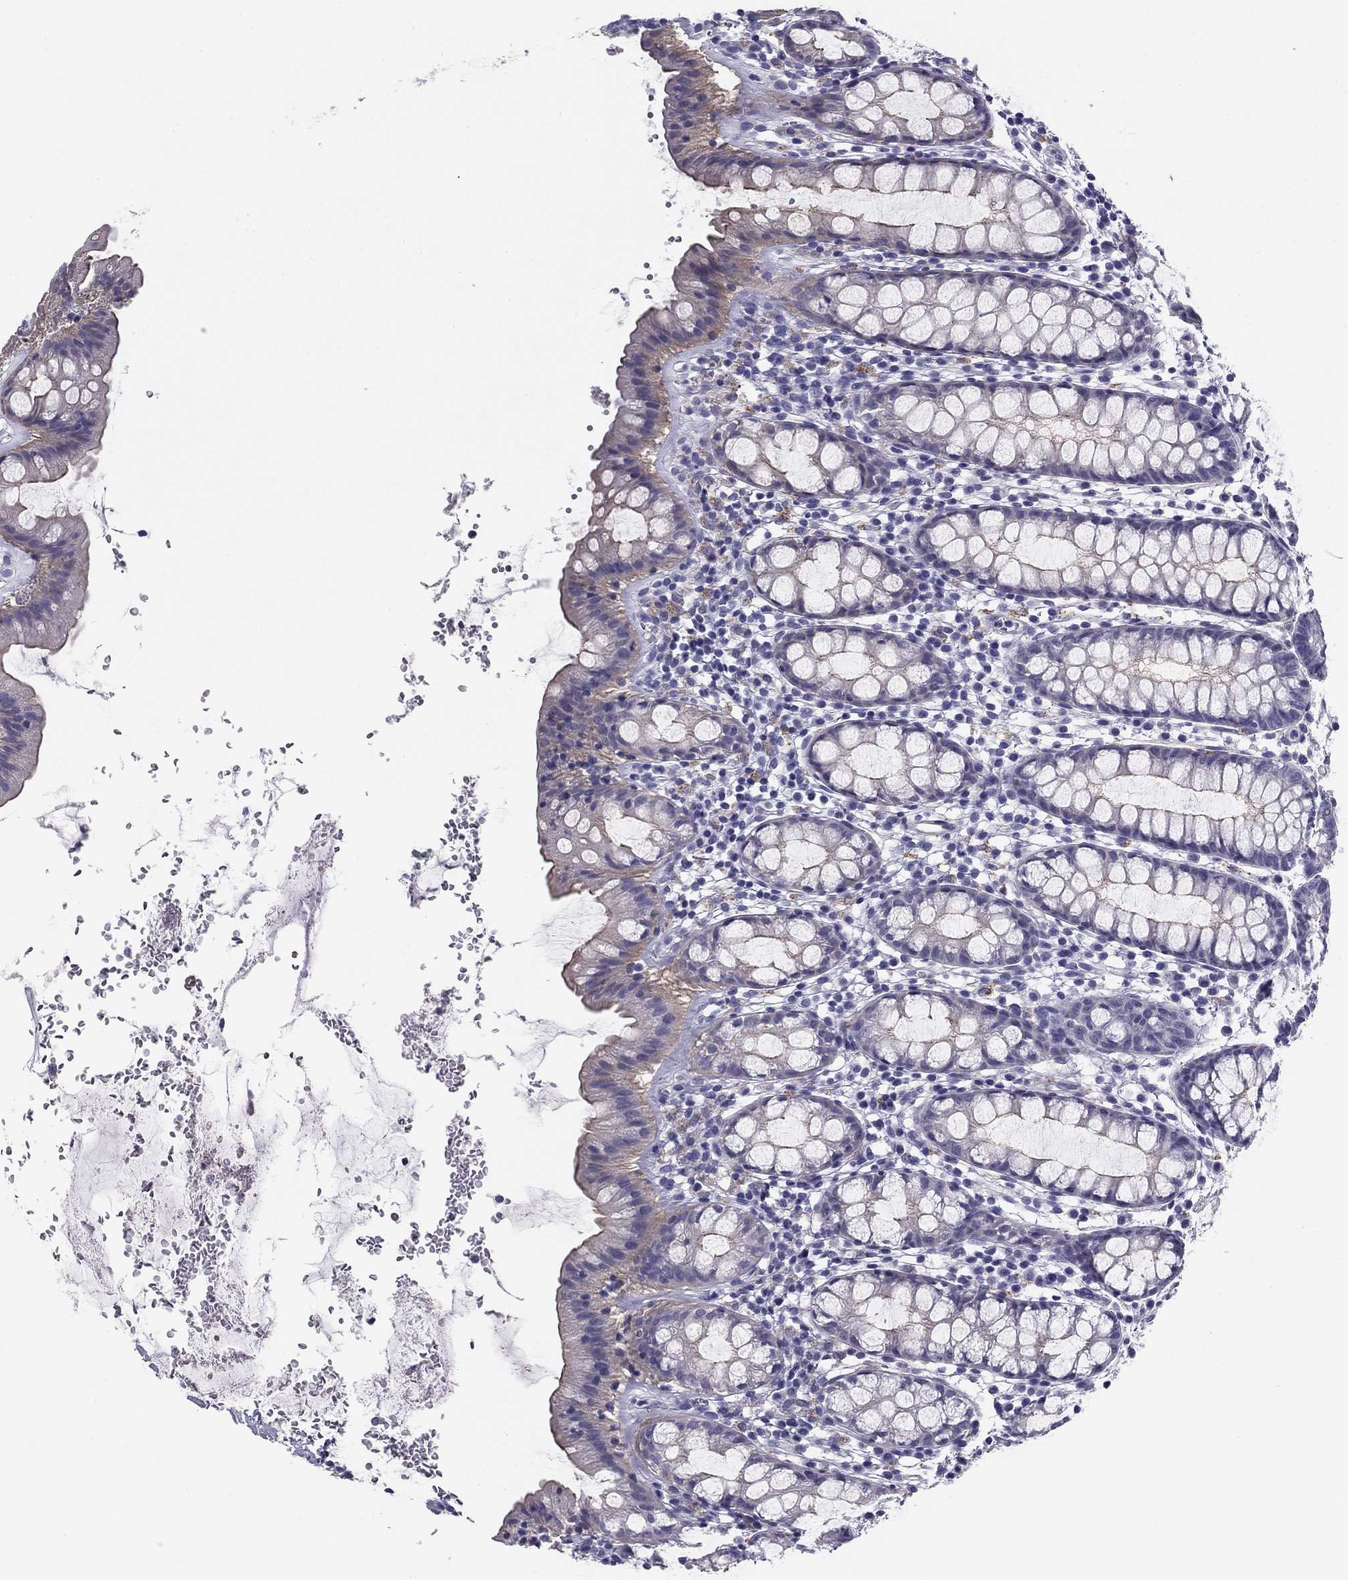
{"staining": {"intensity": "strong", "quantity": "<25%", "location": "cytoplasmic/membranous"}, "tissue": "rectum", "cell_type": "Glandular cells", "image_type": "normal", "snomed": [{"axis": "morphology", "description": "Normal tissue, NOS"}, {"axis": "topography", "description": "Rectum"}], "caption": "Rectum stained with DAB immunohistochemistry (IHC) shows medium levels of strong cytoplasmic/membranous staining in approximately <25% of glandular cells.", "gene": "FLNC", "patient": {"sex": "male", "age": 57}}